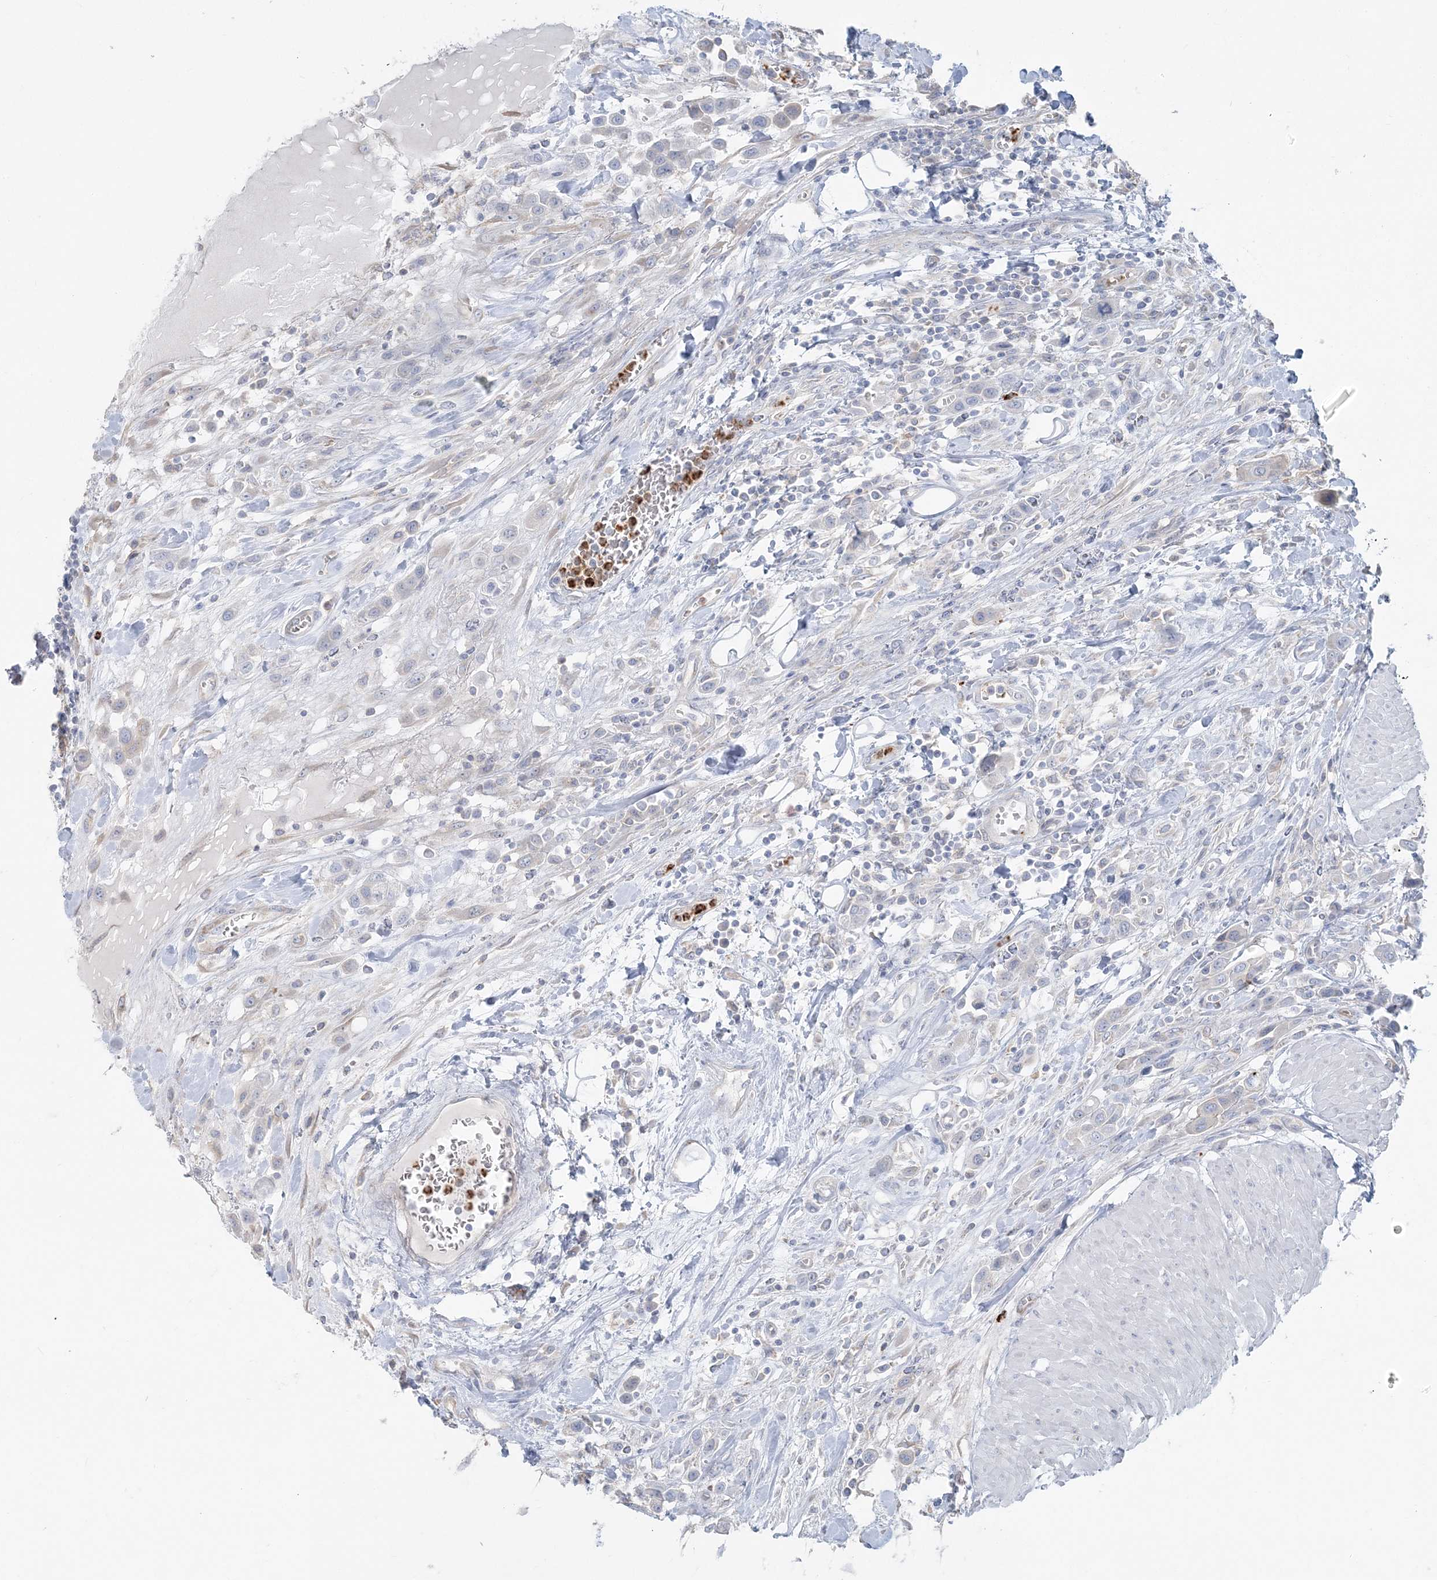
{"staining": {"intensity": "negative", "quantity": "none", "location": "none"}, "tissue": "urothelial cancer", "cell_type": "Tumor cells", "image_type": "cancer", "snomed": [{"axis": "morphology", "description": "Urothelial carcinoma, High grade"}, {"axis": "topography", "description": "Urinary bladder"}], "caption": "Immunohistochemical staining of urothelial cancer displays no significant positivity in tumor cells. (Brightfield microscopy of DAB IHC at high magnification).", "gene": "CCNJ", "patient": {"sex": "male", "age": 50}}